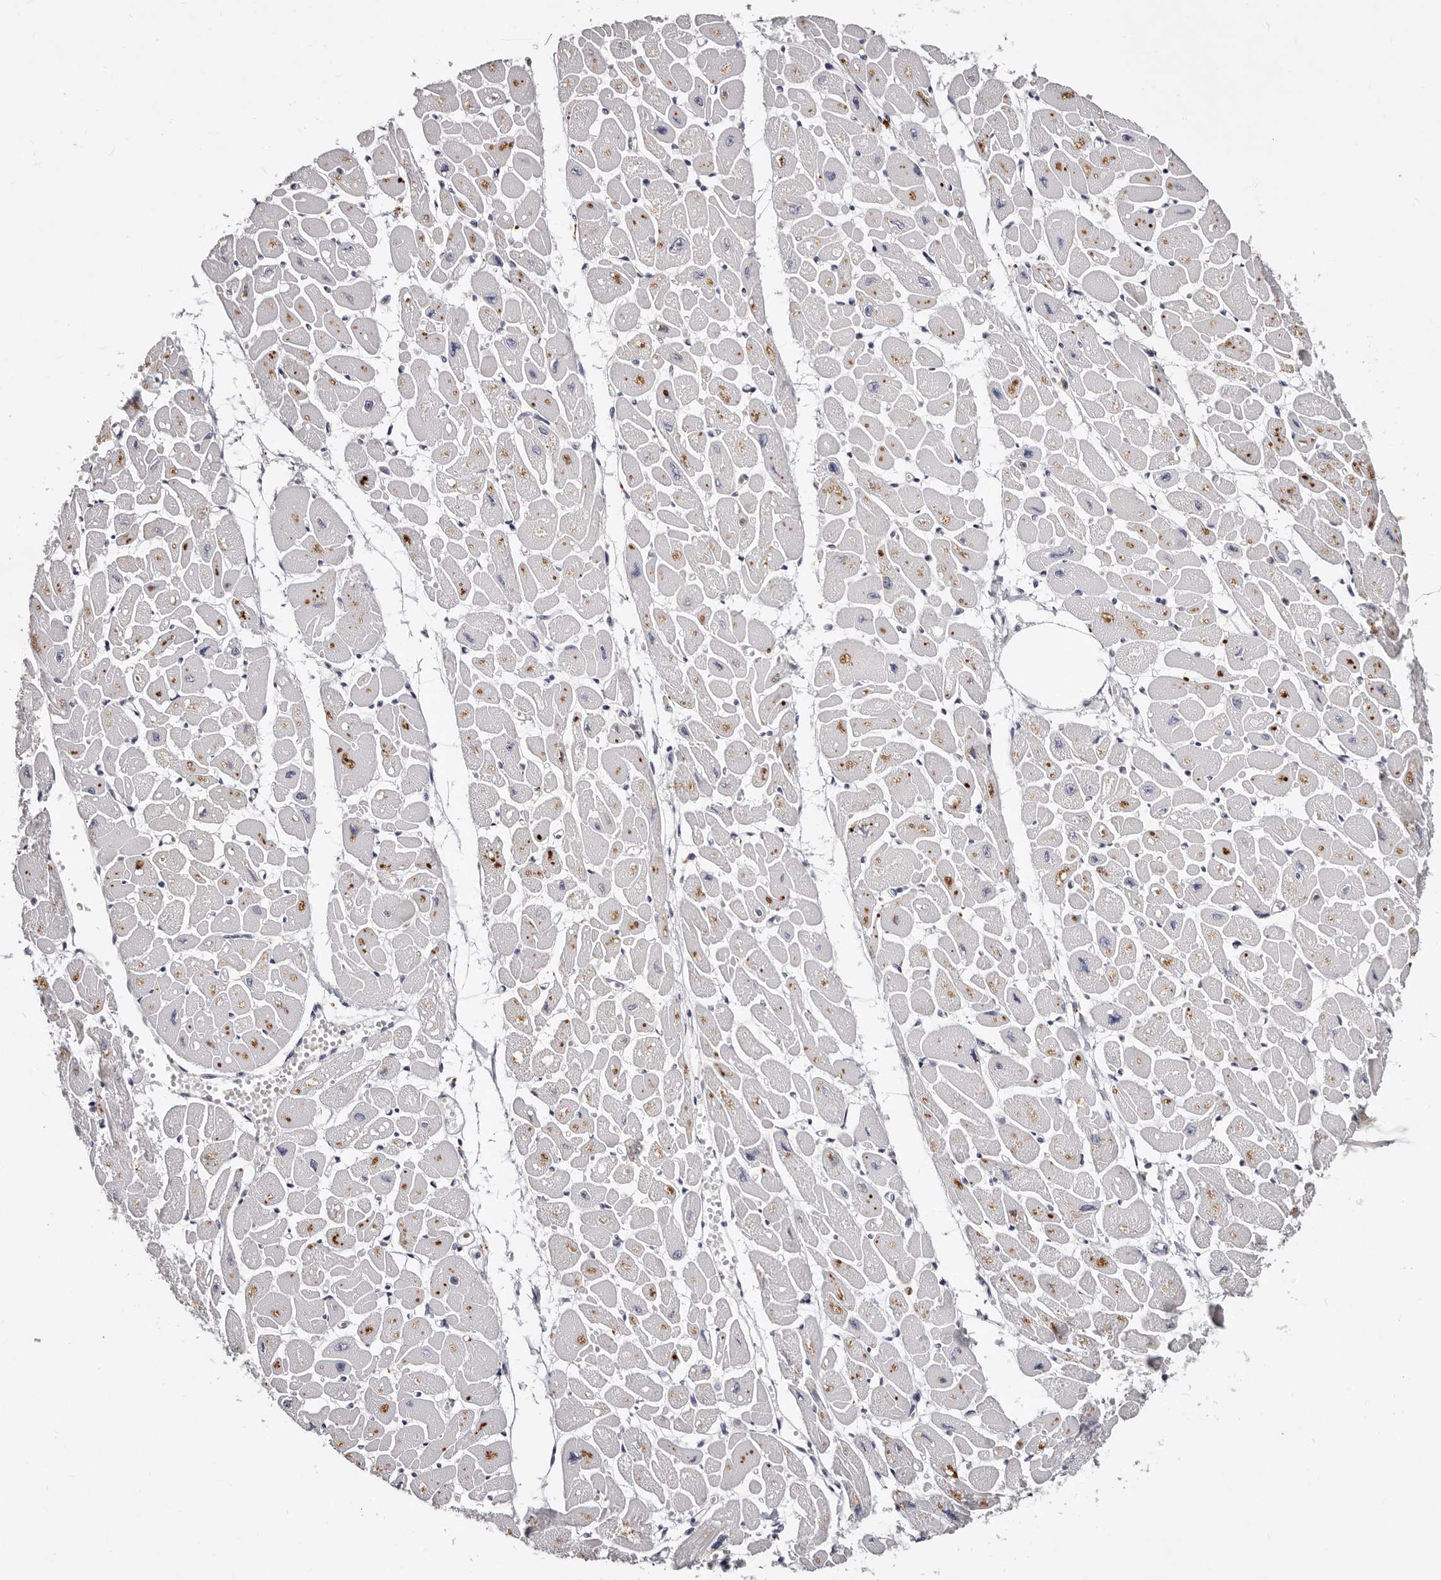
{"staining": {"intensity": "moderate", "quantity": "<25%", "location": "cytoplasmic/membranous"}, "tissue": "heart muscle", "cell_type": "Cardiomyocytes", "image_type": "normal", "snomed": [{"axis": "morphology", "description": "Normal tissue, NOS"}, {"axis": "topography", "description": "Heart"}], "caption": "Immunohistochemistry (IHC) staining of normal heart muscle, which displays low levels of moderate cytoplasmic/membranous expression in approximately <25% of cardiomyocytes indicating moderate cytoplasmic/membranous protein expression. The staining was performed using DAB (3,3'-diaminobenzidine) (brown) for protein detection and nuclei were counterstained in hematoxylin (blue).", "gene": "MRPS33", "patient": {"sex": "female", "age": 54}}